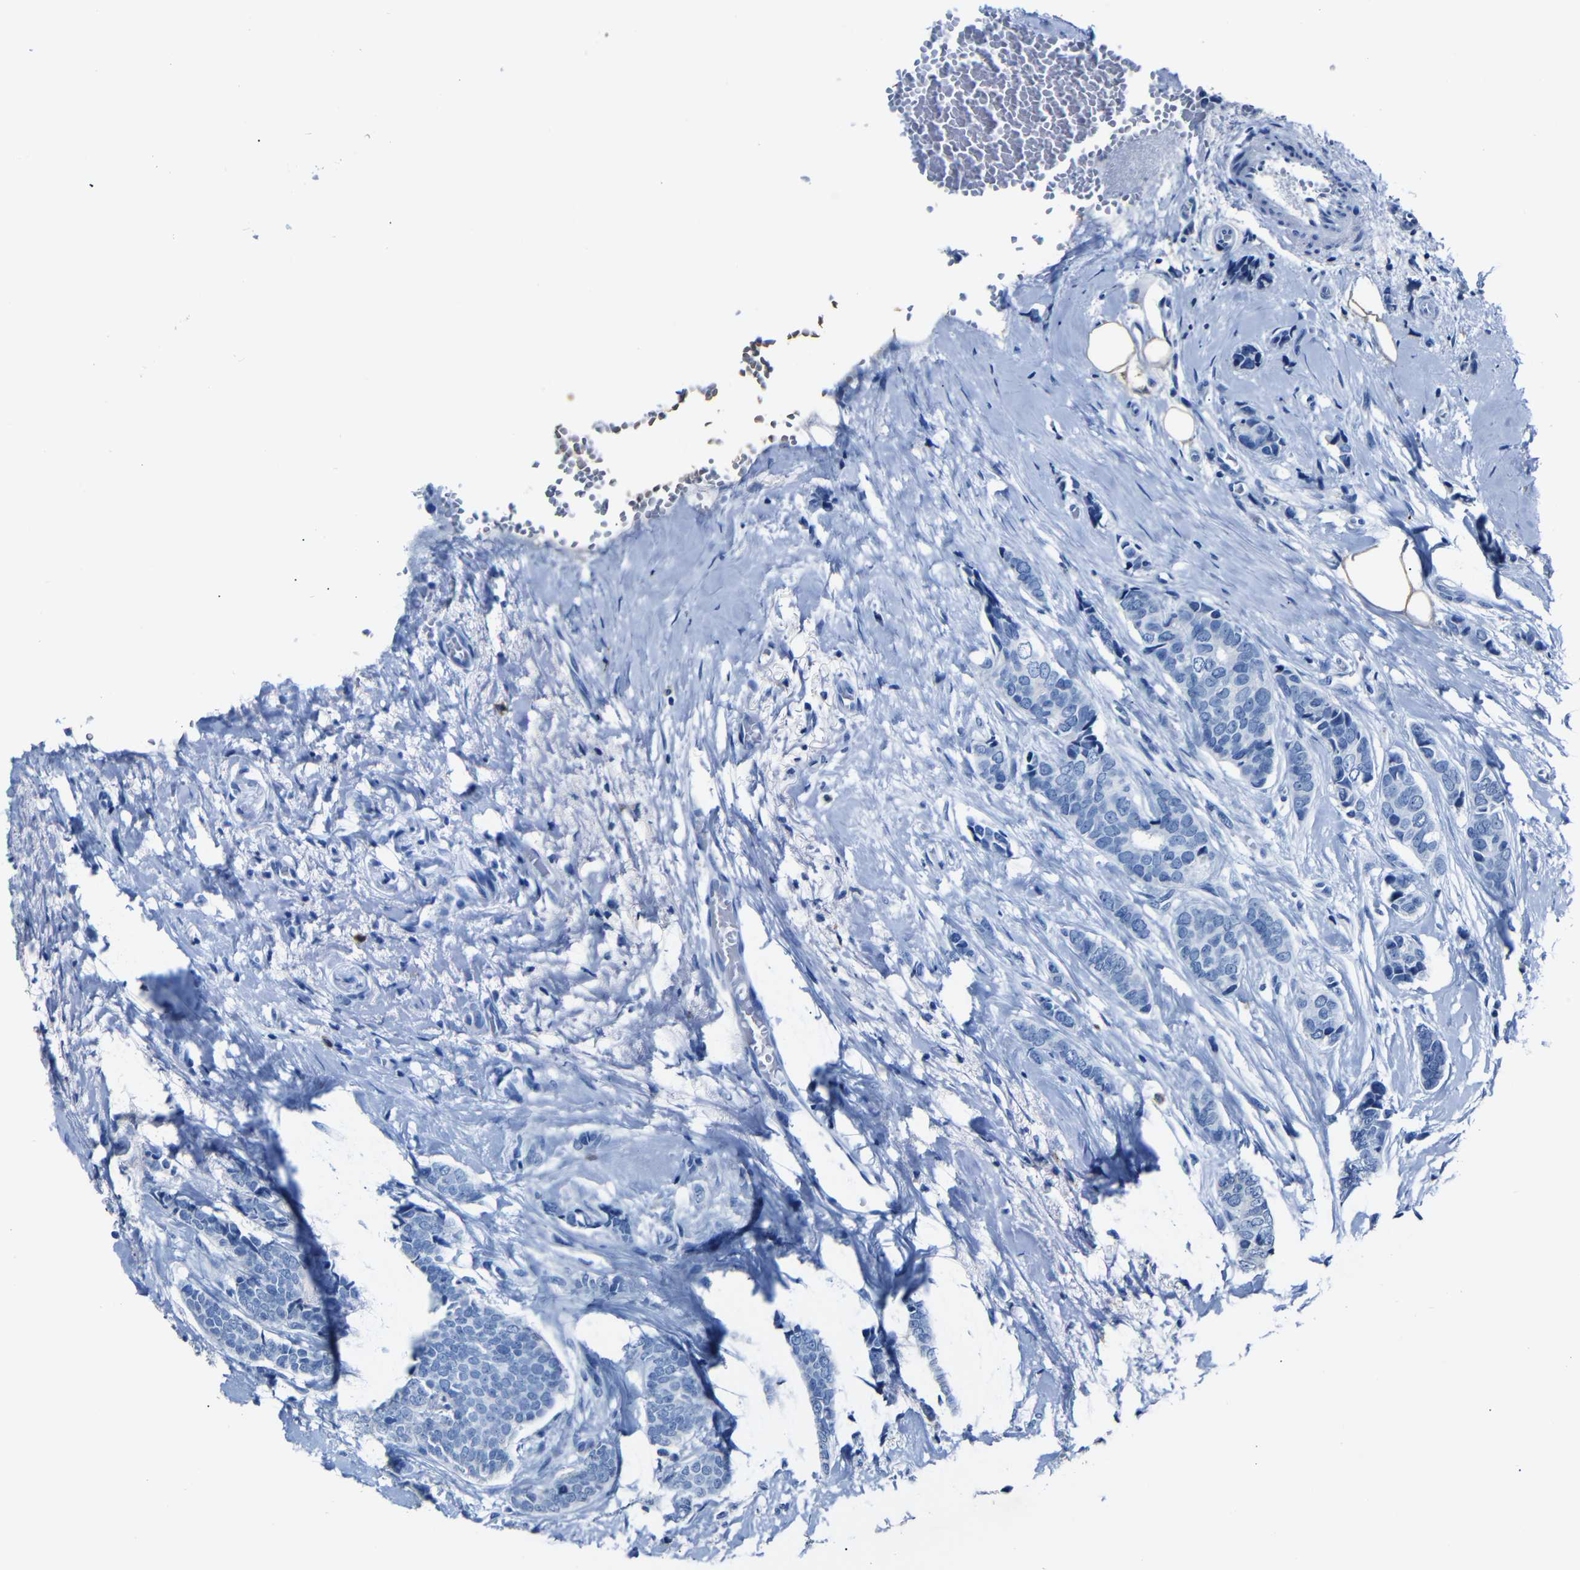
{"staining": {"intensity": "negative", "quantity": "none", "location": "none"}, "tissue": "breast cancer", "cell_type": "Tumor cells", "image_type": "cancer", "snomed": [{"axis": "morphology", "description": "Lobular carcinoma"}, {"axis": "topography", "description": "Skin"}, {"axis": "topography", "description": "Breast"}], "caption": "A photomicrograph of breast cancer (lobular carcinoma) stained for a protein demonstrates no brown staining in tumor cells.", "gene": "CLDN11", "patient": {"sex": "female", "age": 46}}